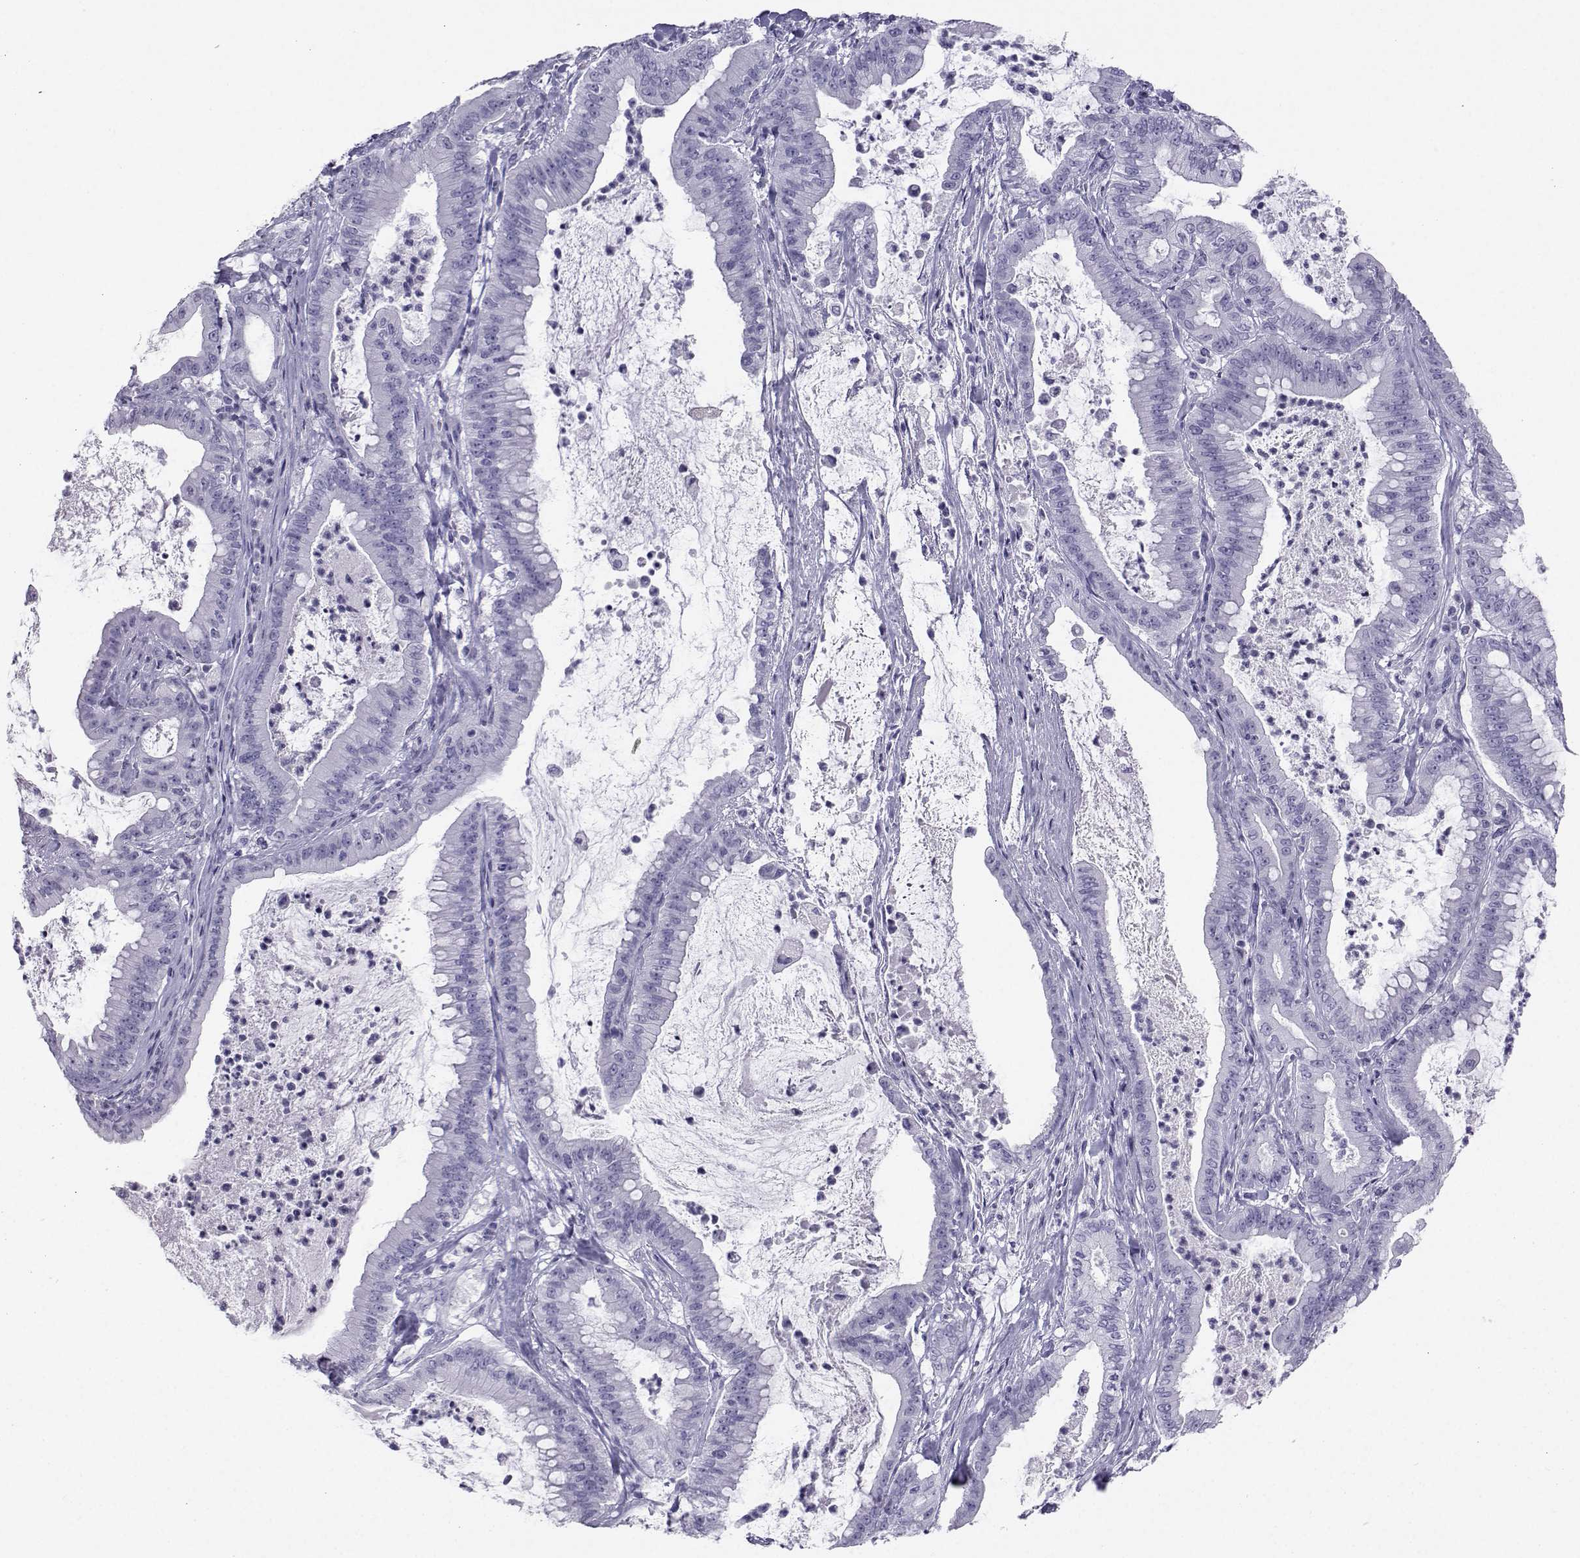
{"staining": {"intensity": "negative", "quantity": "none", "location": "none"}, "tissue": "pancreatic cancer", "cell_type": "Tumor cells", "image_type": "cancer", "snomed": [{"axis": "morphology", "description": "Adenocarcinoma, NOS"}, {"axis": "topography", "description": "Pancreas"}], "caption": "Tumor cells are negative for brown protein staining in pancreatic adenocarcinoma. (Stains: DAB immunohistochemistry with hematoxylin counter stain, Microscopy: brightfield microscopy at high magnification).", "gene": "SST", "patient": {"sex": "male", "age": 71}}